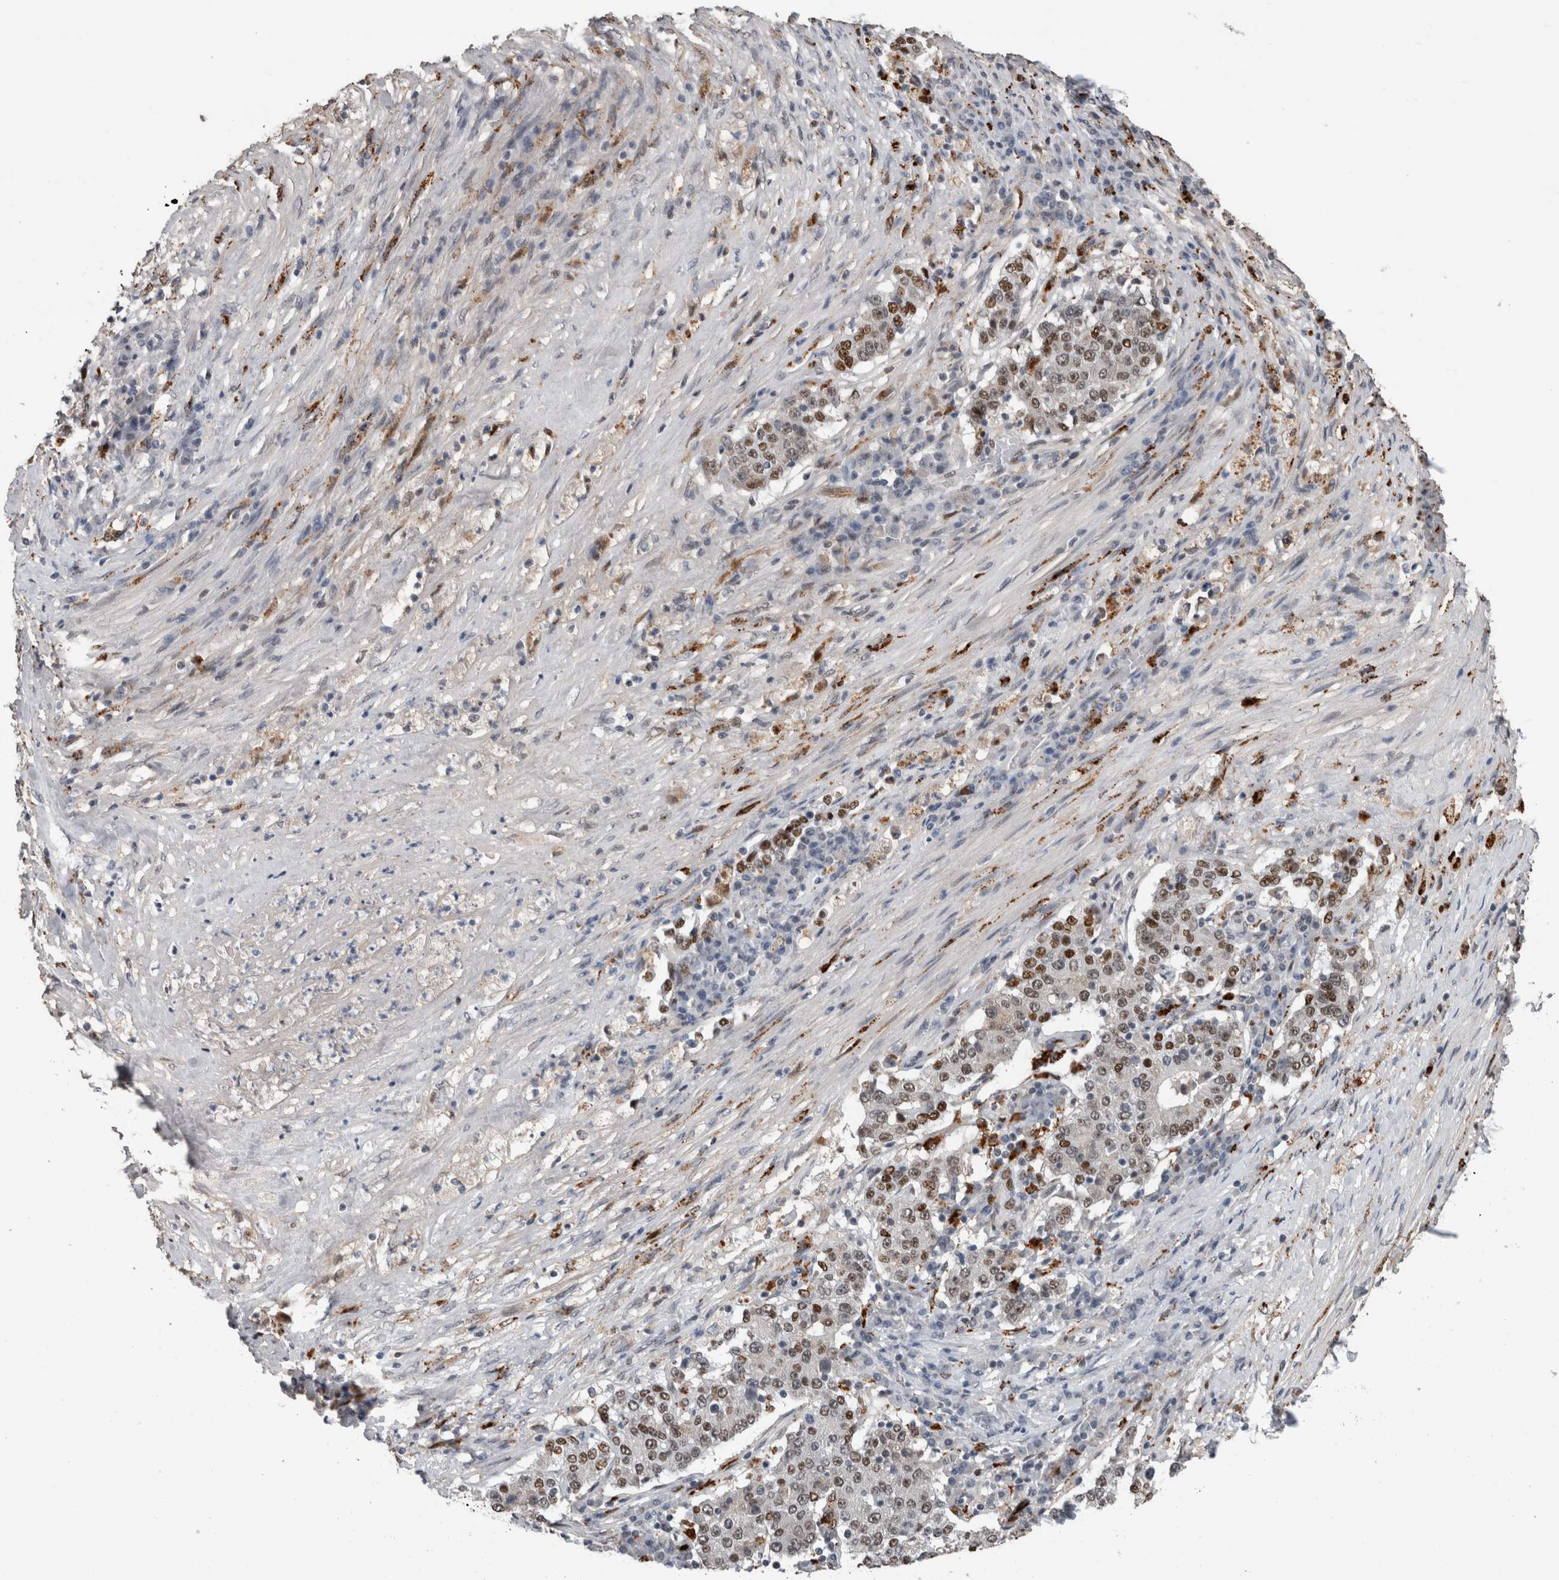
{"staining": {"intensity": "moderate", "quantity": "25%-75%", "location": "nuclear"}, "tissue": "stomach cancer", "cell_type": "Tumor cells", "image_type": "cancer", "snomed": [{"axis": "morphology", "description": "Adenocarcinoma, NOS"}, {"axis": "topography", "description": "Stomach"}], "caption": "DAB (3,3'-diaminobenzidine) immunohistochemical staining of stomach adenocarcinoma exhibits moderate nuclear protein positivity in approximately 25%-75% of tumor cells.", "gene": "POLD2", "patient": {"sex": "male", "age": 59}}